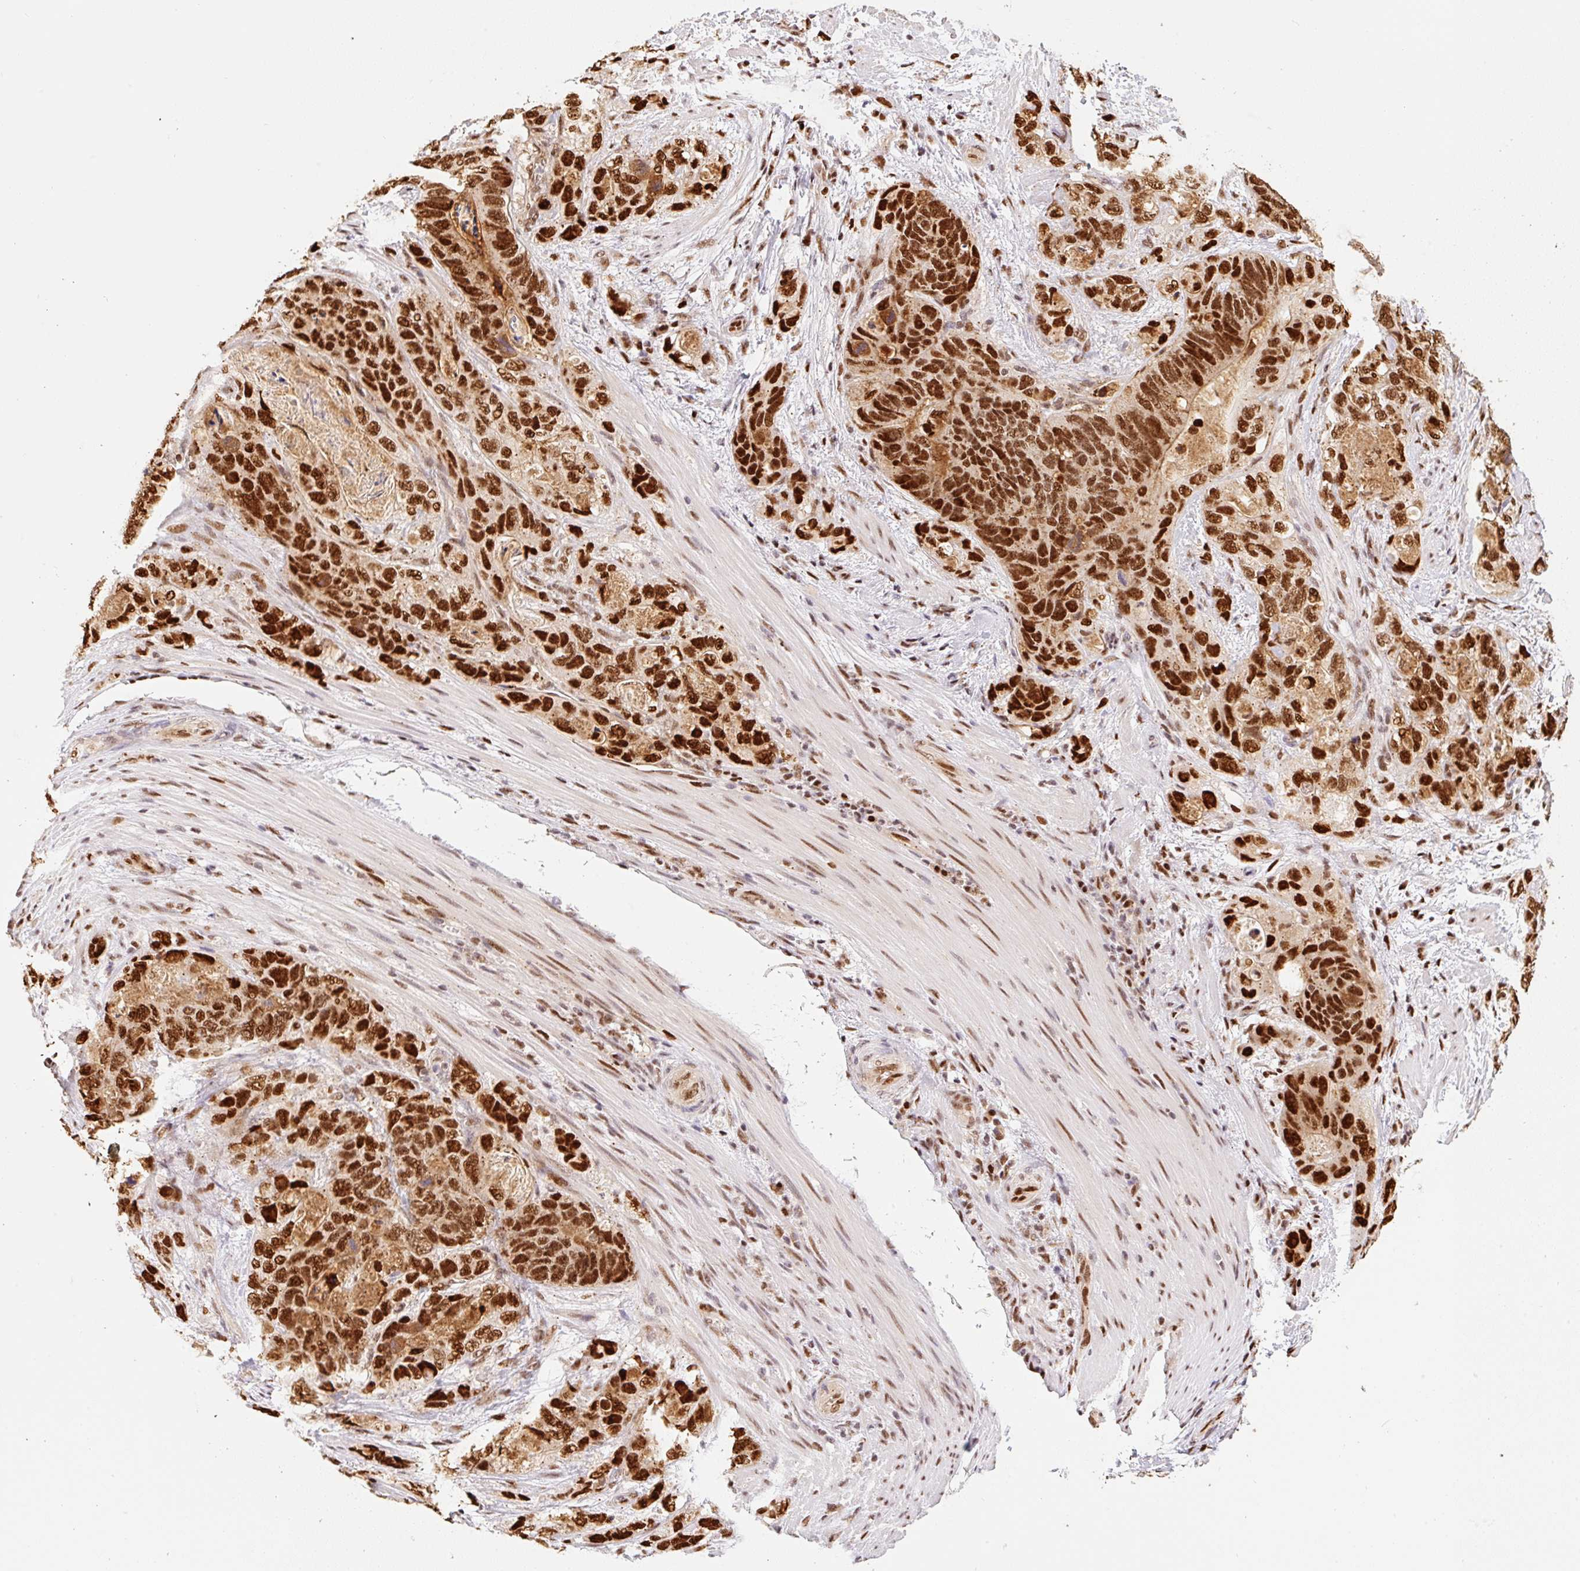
{"staining": {"intensity": "strong", "quantity": ">75%", "location": "nuclear"}, "tissue": "stomach cancer", "cell_type": "Tumor cells", "image_type": "cancer", "snomed": [{"axis": "morphology", "description": "Normal tissue, NOS"}, {"axis": "morphology", "description": "Adenocarcinoma, NOS"}, {"axis": "topography", "description": "Stomach"}], "caption": "IHC (DAB) staining of human stomach cancer reveals strong nuclear protein expression in about >75% of tumor cells. Immunohistochemistry stains the protein of interest in brown and the nuclei are stained blue.", "gene": "GPR139", "patient": {"sex": "female", "age": 89}}